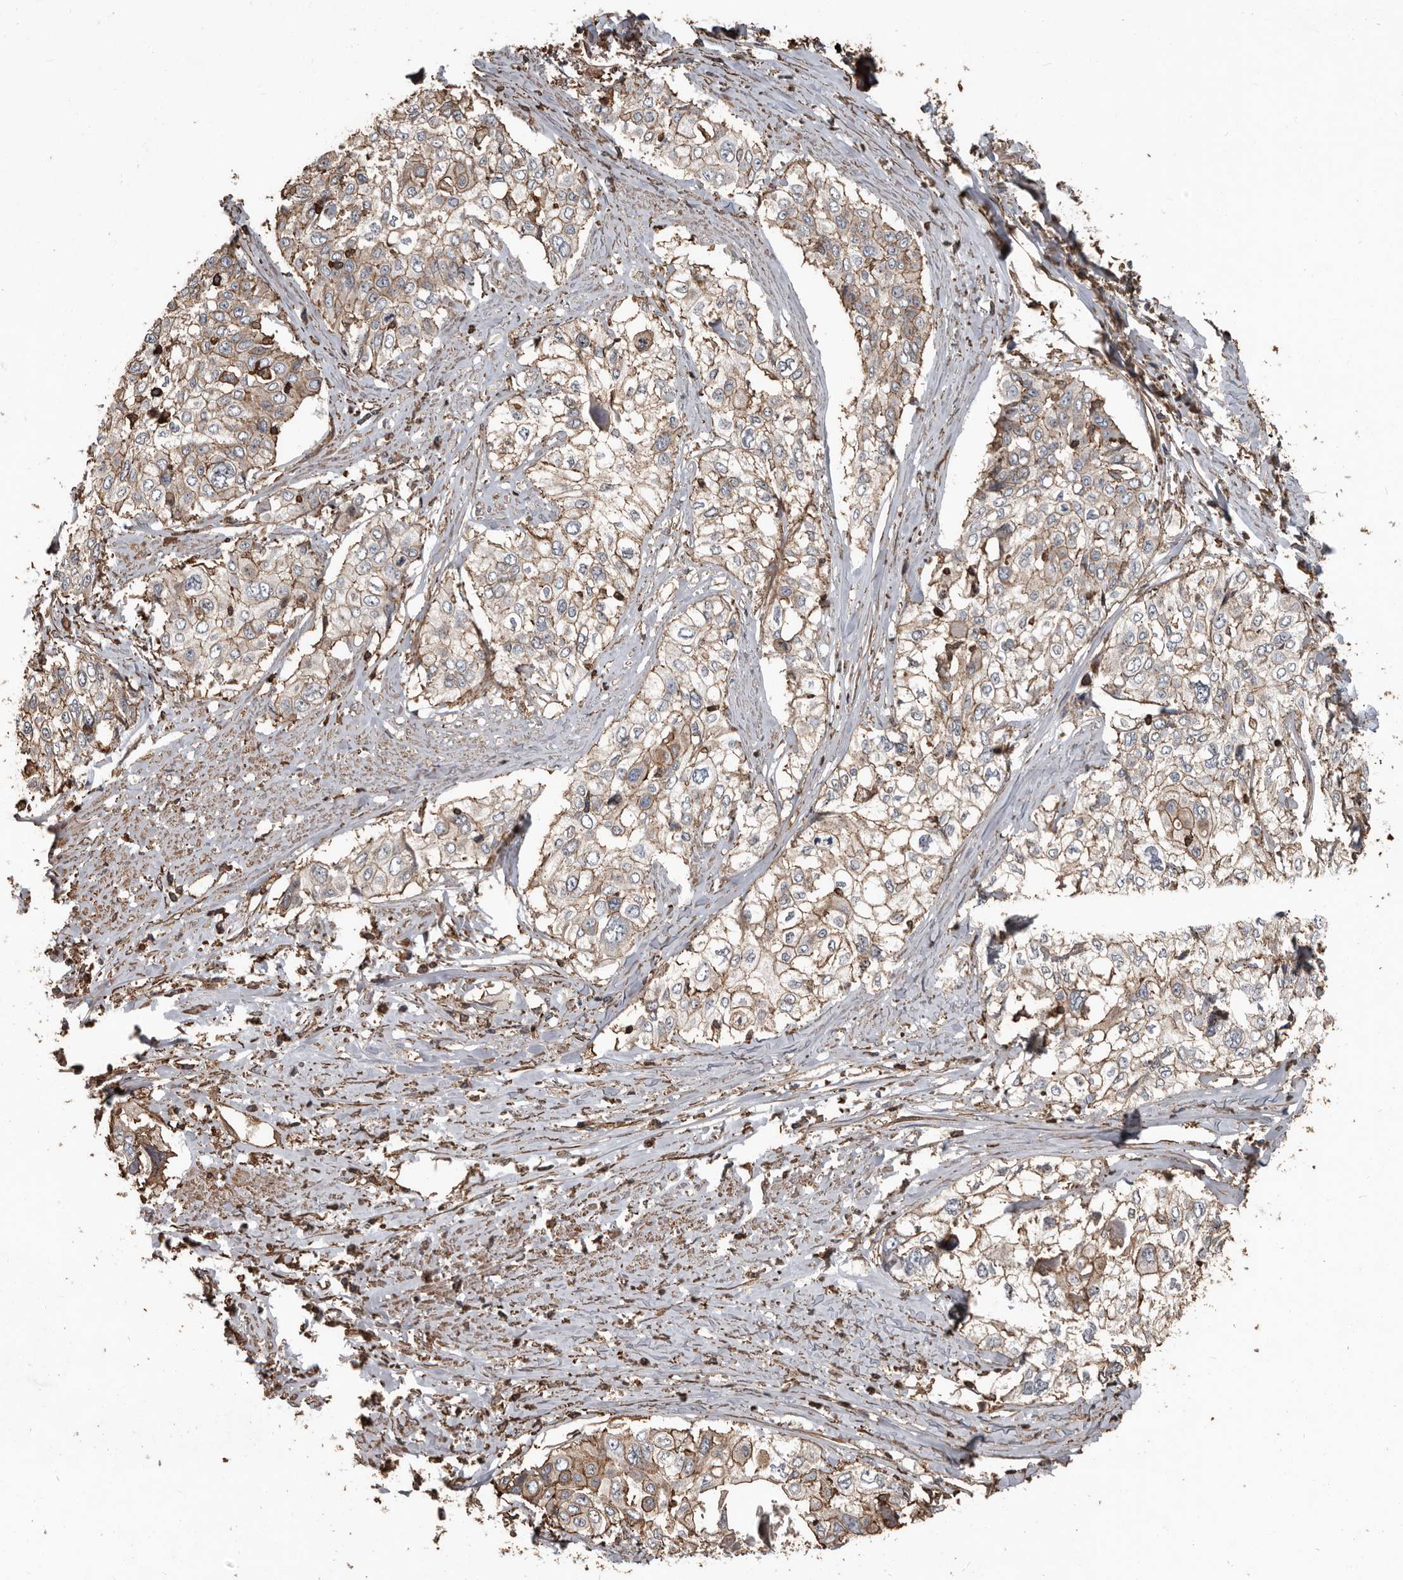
{"staining": {"intensity": "moderate", "quantity": "25%-75%", "location": "cytoplasmic/membranous"}, "tissue": "cervical cancer", "cell_type": "Tumor cells", "image_type": "cancer", "snomed": [{"axis": "morphology", "description": "Squamous cell carcinoma, NOS"}, {"axis": "topography", "description": "Cervix"}], "caption": "High-power microscopy captured an IHC image of cervical cancer (squamous cell carcinoma), revealing moderate cytoplasmic/membranous expression in approximately 25%-75% of tumor cells. The staining is performed using DAB brown chromogen to label protein expression. The nuclei are counter-stained blue using hematoxylin.", "gene": "DENND6B", "patient": {"sex": "female", "age": 31}}